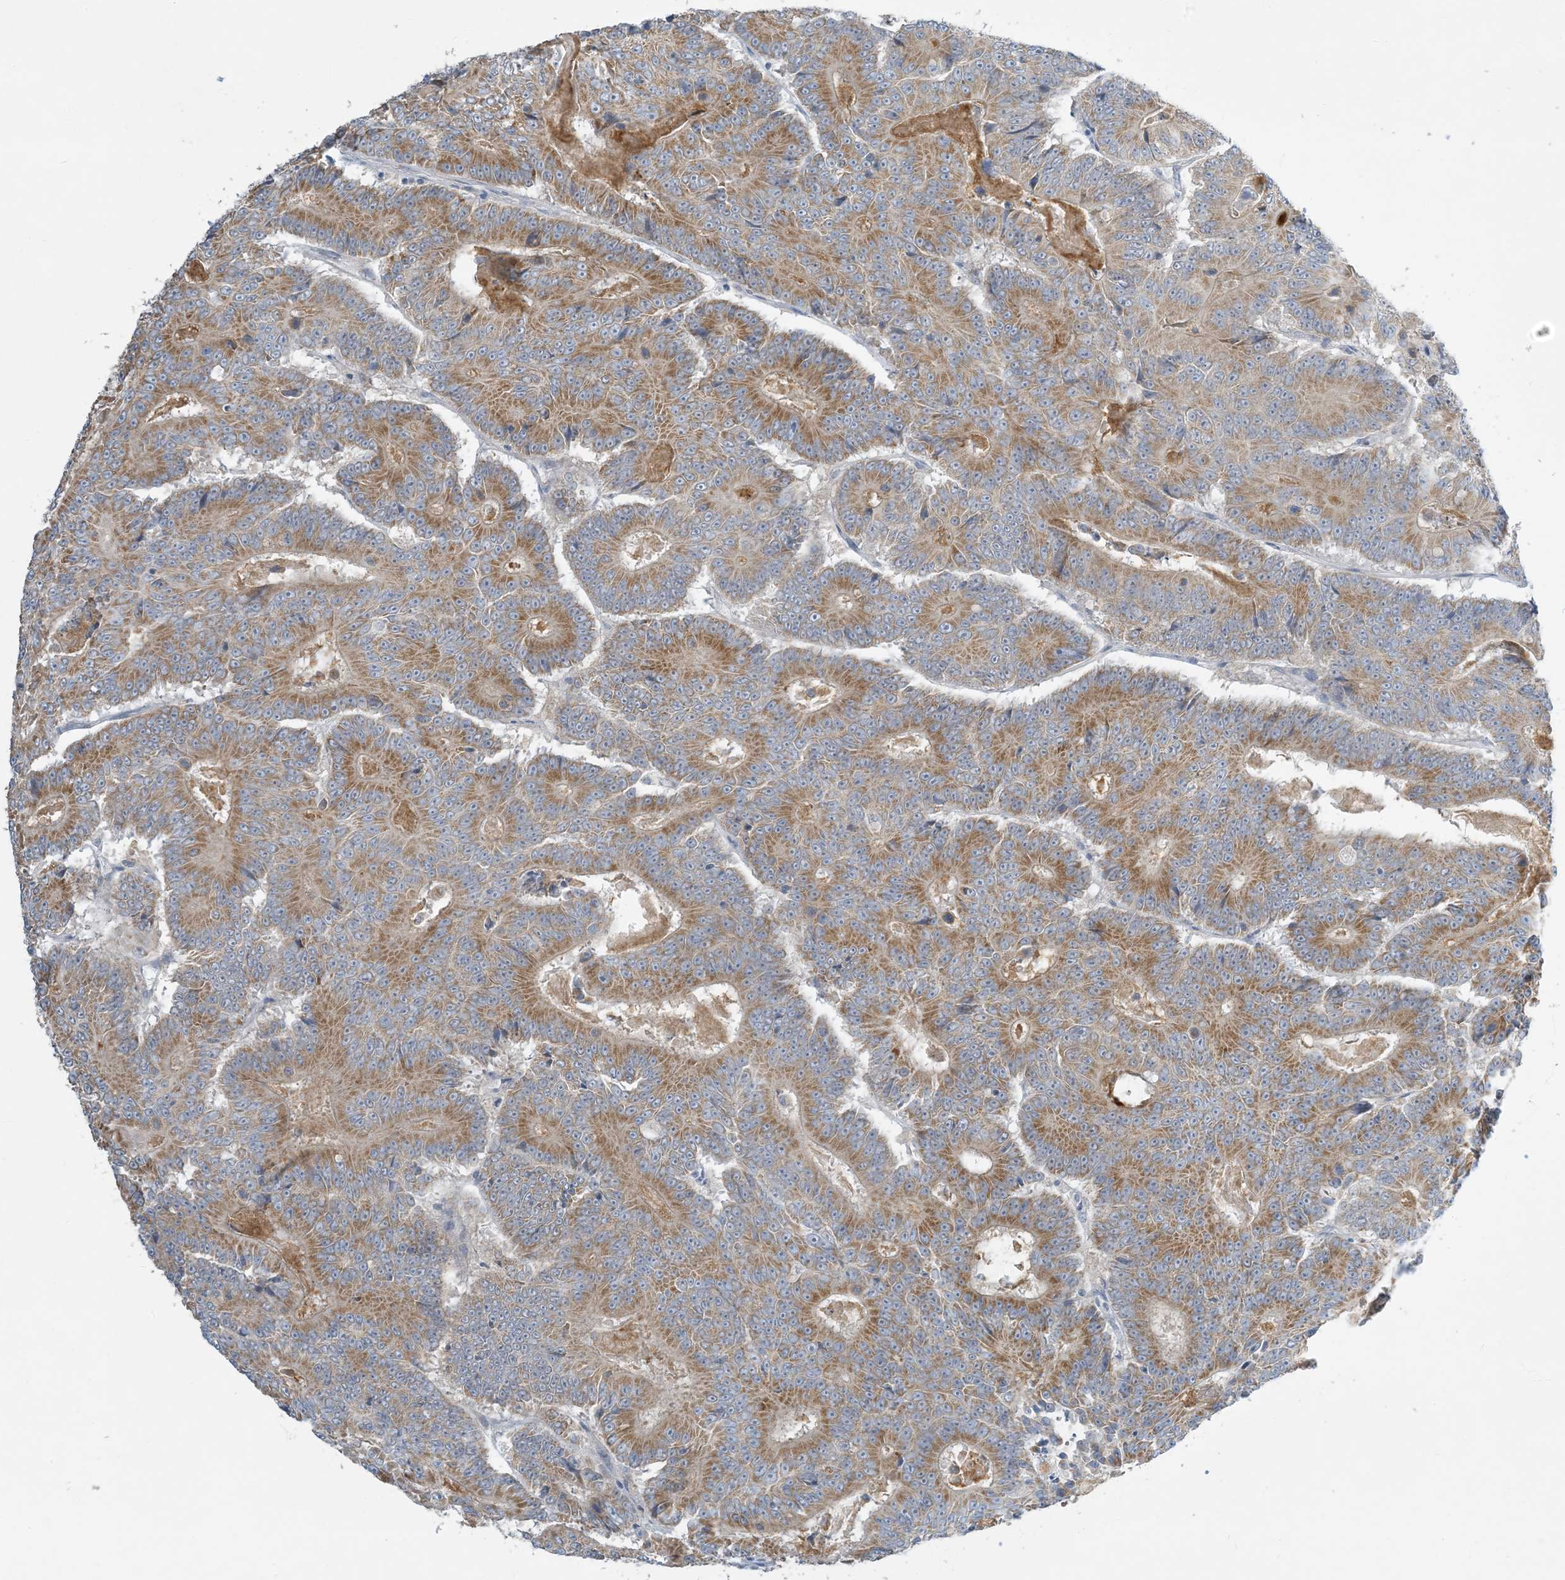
{"staining": {"intensity": "moderate", "quantity": ">75%", "location": "cytoplasmic/membranous"}, "tissue": "colorectal cancer", "cell_type": "Tumor cells", "image_type": "cancer", "snomed": [{"axis": "morphology", "description": "Adenocarcinoma, NOS"}, {"axis": "topography", "description": "Colon"}], "caption": "Immunohistochemistry (IHC) micrograph of colorectal adenocarcinoma stained for a protein (brown), which reveals medium levels of moderate cytoplasmic/membranous expression in about >75% of tumor cells.", "gene": "MRPS18A", "patient": {"sex": "male", "age": 83}}